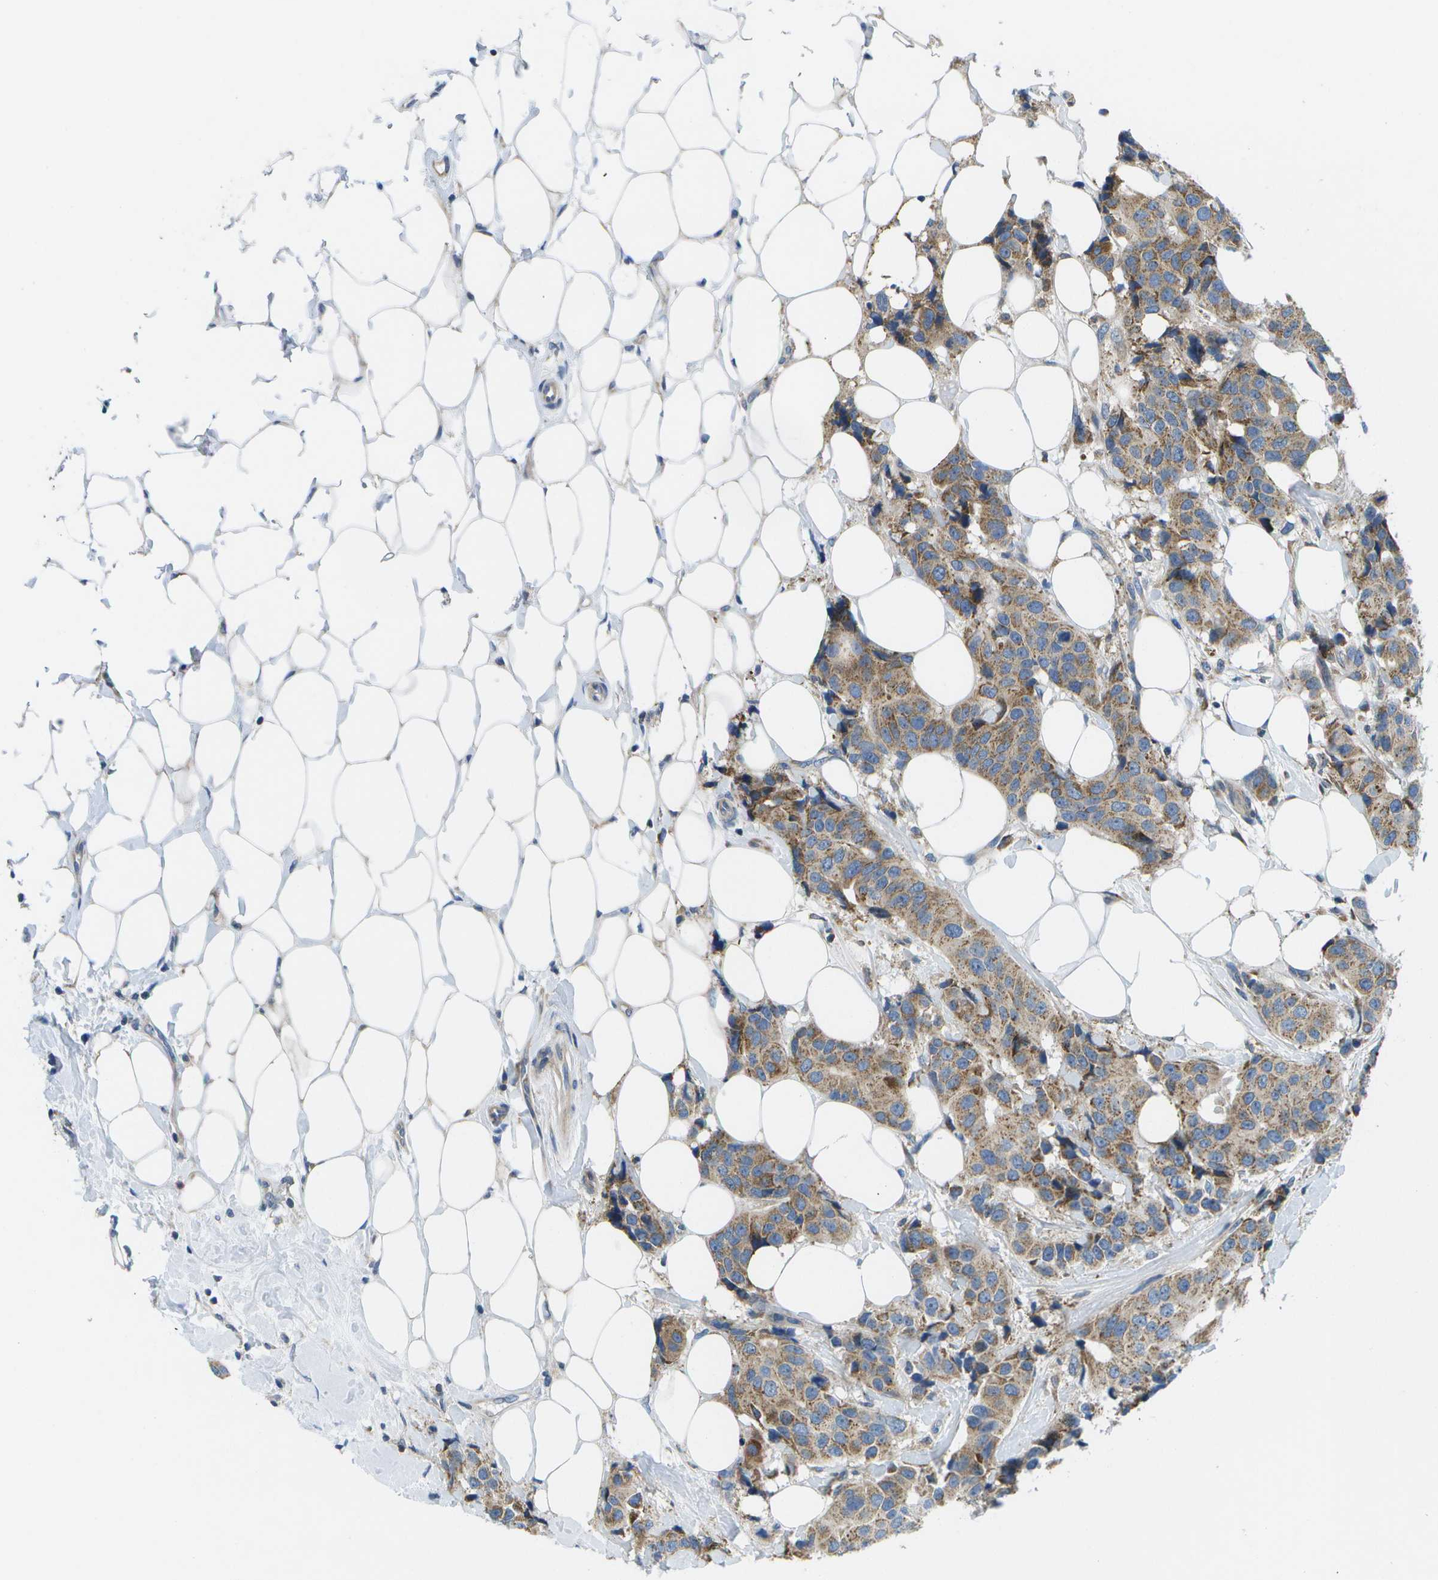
{"staining": {"intensity": "moderate", "quantity": ">75%", "location": "cytoplasmic/membranous"}, "tissue": "breast cancer", "cell_type": "Tumor cells", "image_type": "cancer", "snomed": [{"axis": "morphology", "description": "Normal tissue, NOS"}, {"axis": "morphology", "description": "Duct carcinoma"}, {"axis": "topography", "description": "Breast"}], "caption": "Protein staining of breast intraductal carcinoma tissue displays moderate cytoplasmic/membranous positivity in approximately >75% of tumor cells.", "gene": "GDF5", "patient": {"sex": "female", "age": 39}}